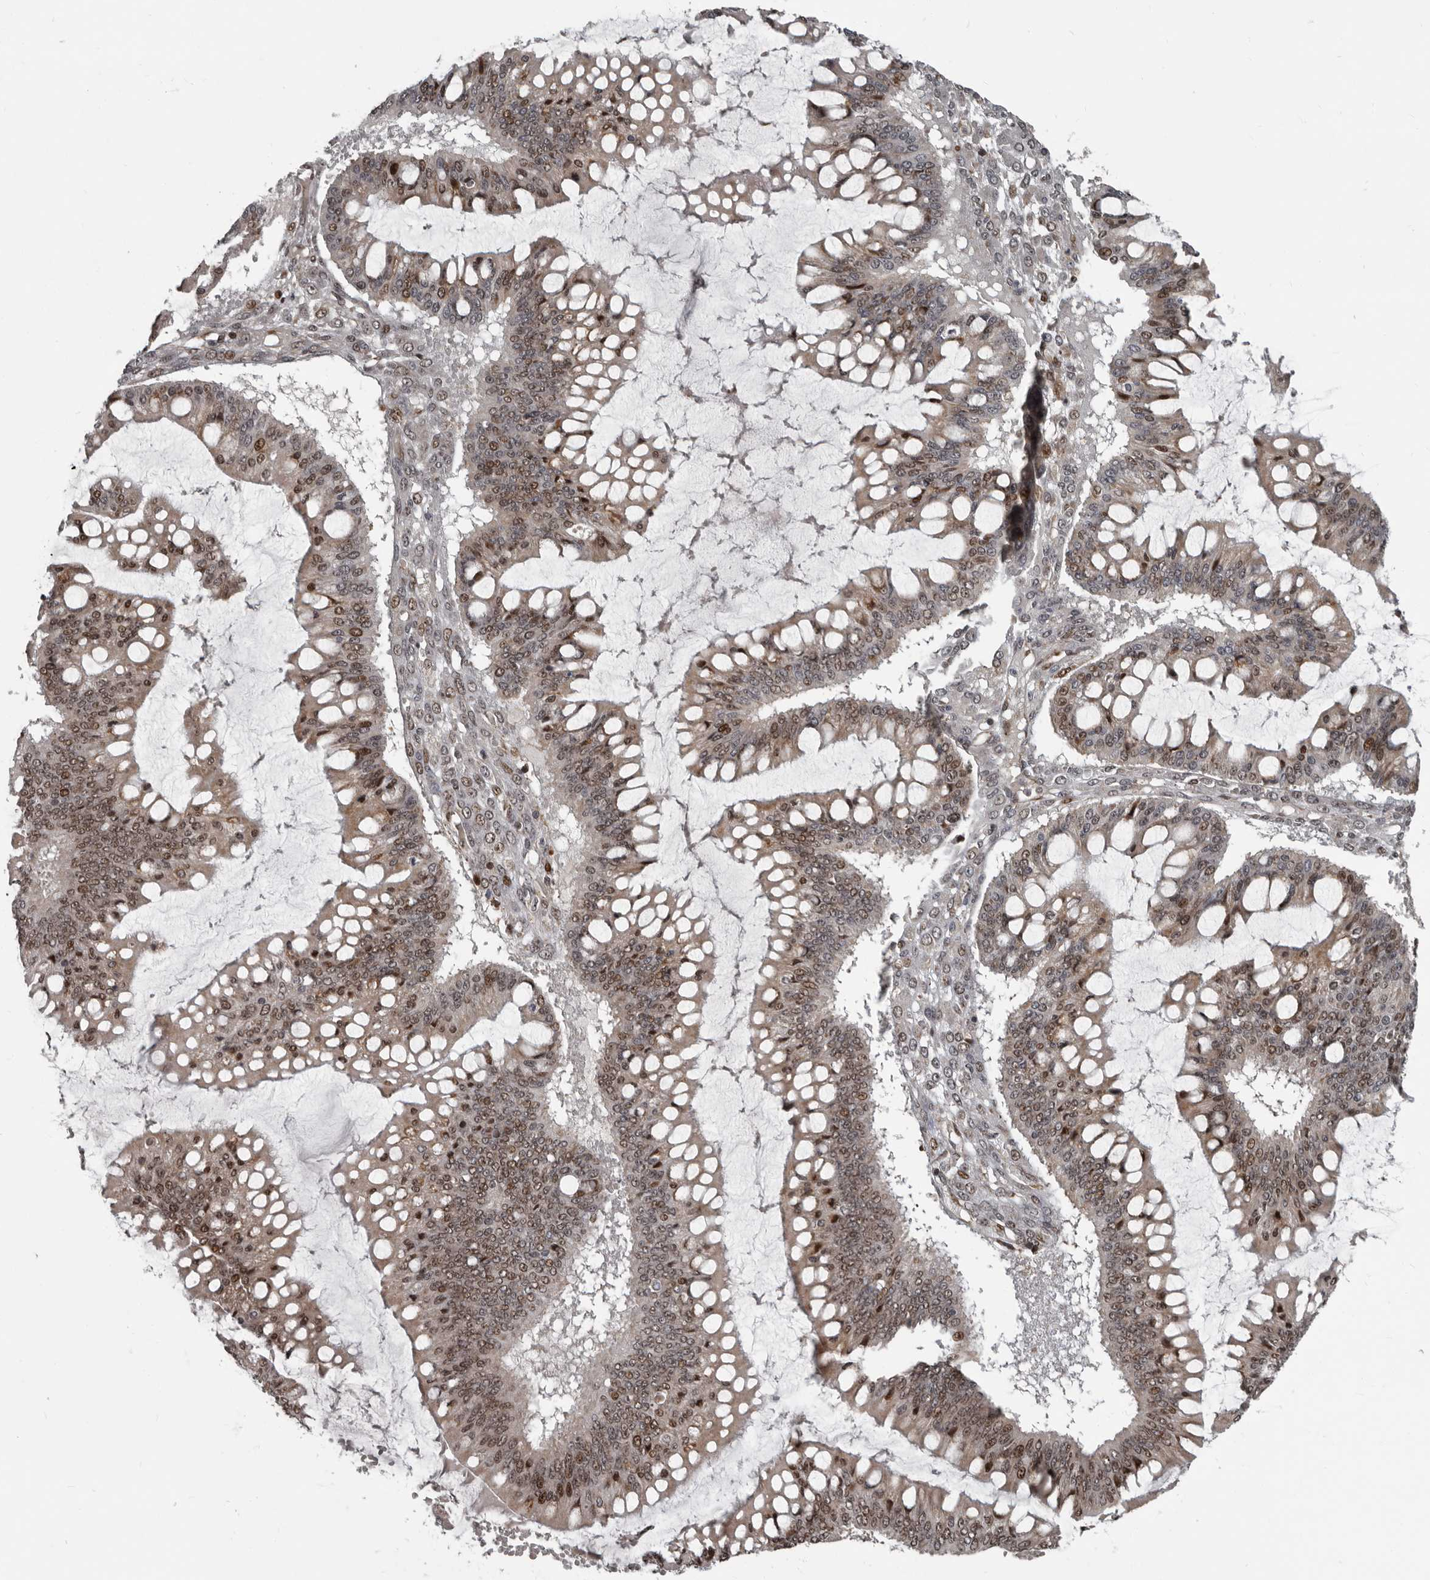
{"staining": {"intensity": "moderate", "quantity": ">75%", "location": "nuclear"}, "tissue": "ovarian cancer", "cell_type": "Tumor cells", "image_type": "cancer", "snomed": [{"axis": "morphology", "description": "Cystadenocarcinoma, mucinous, NOS"}, {"axis": "topography", "description": "Ovary"}], "caption": "Human ovarian mucinous cystadenocarcinoma stained with a brown dye shows moderate nuclear positive staining in about >75% of tumor cells.", "gene": "CHD1L", "patient": {"sex": "female", "age": 73}}